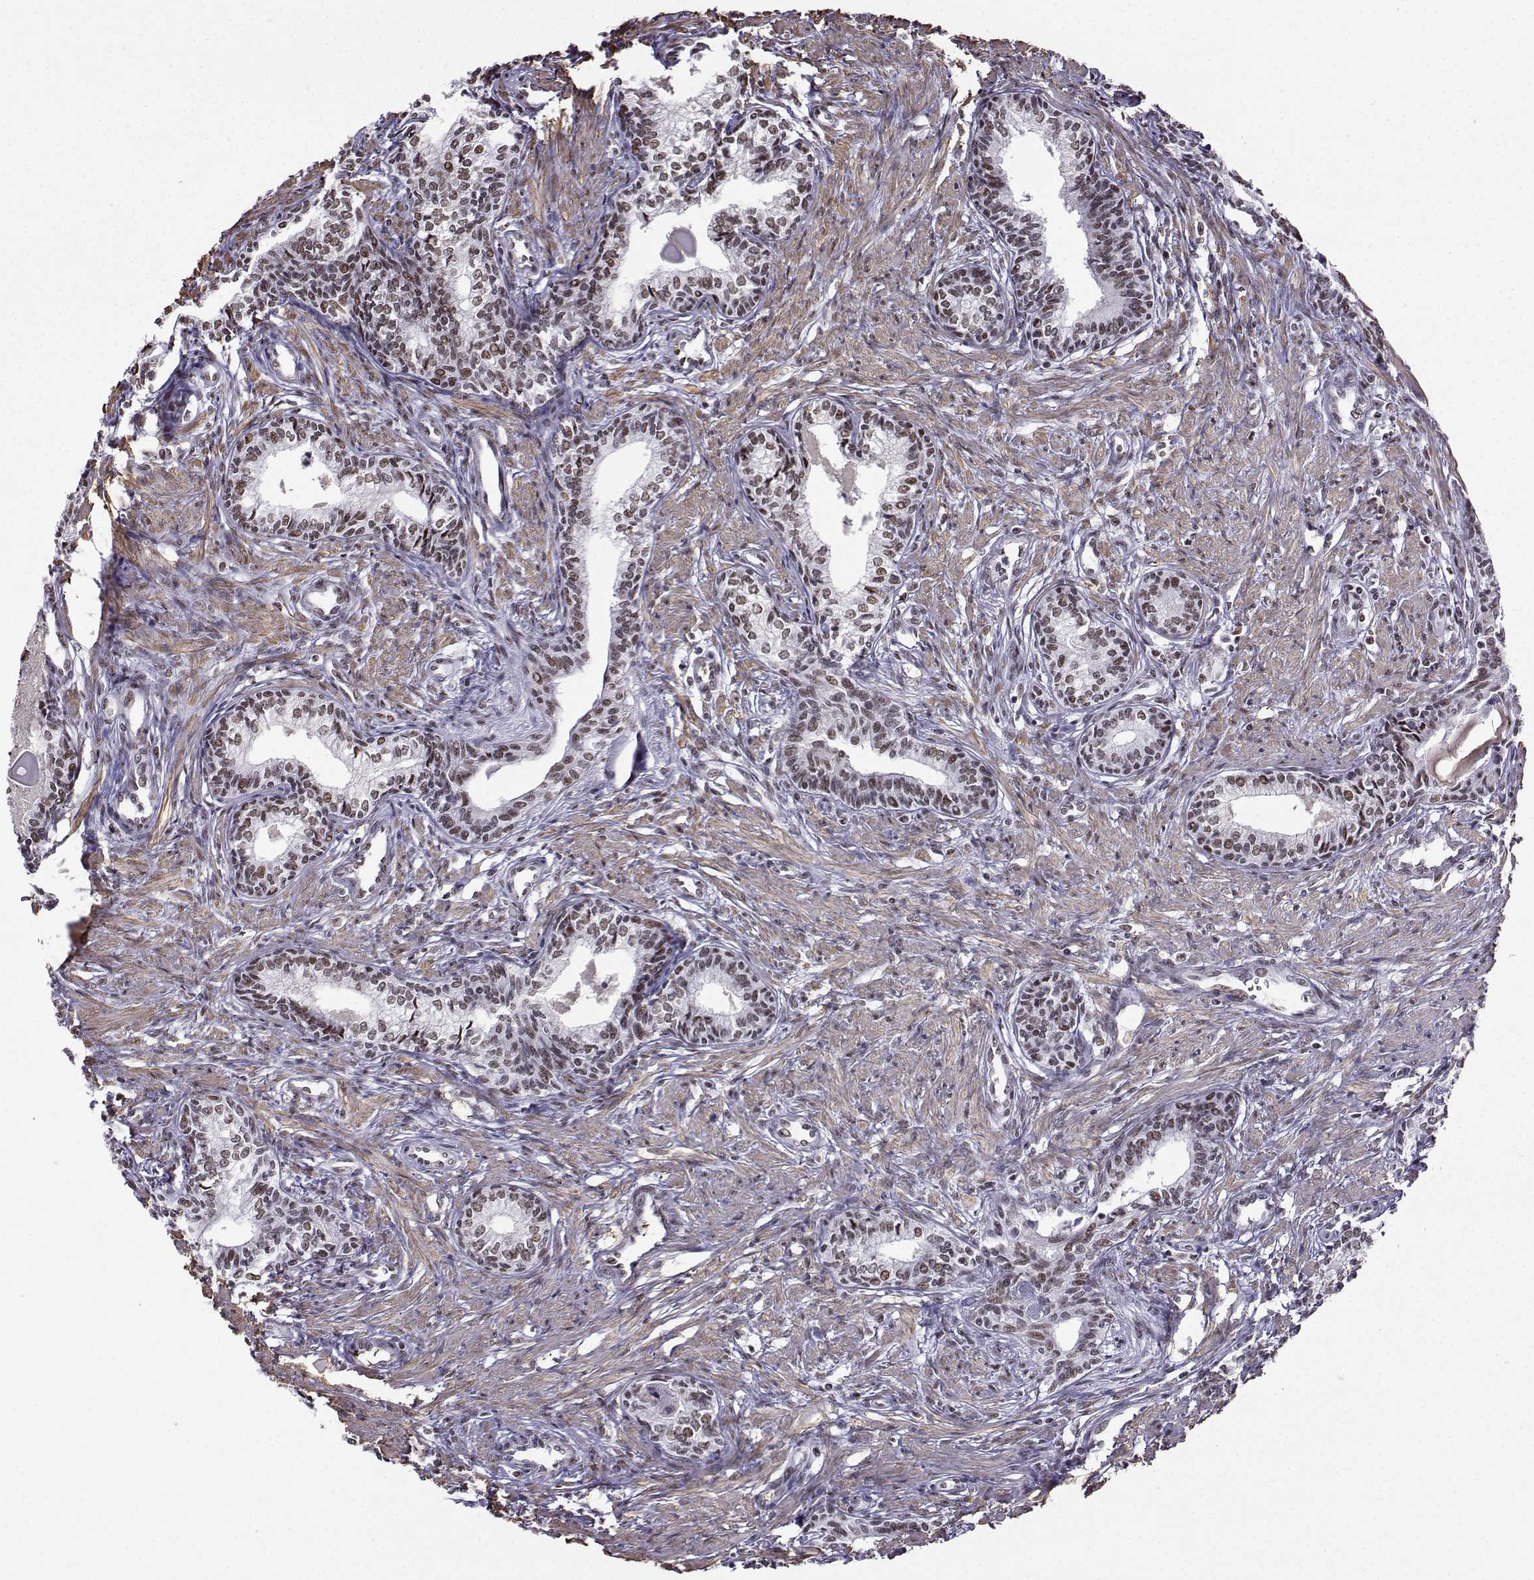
{"staining": {"intensity": "moderate", "quantity": ">75%", "location": "nuclear"}, "tissue": "prostate", "cell_type": "Glandular cells", "image_type": "normal", "snomed": [{"axis": "morphology", "description": "Normal tissue, NOS"}, {"axis": "topography", "description": "Prostate"}], "caption": "Immunohistochemical staining of normal prostate demonstrates >75% levels of moderate nuclear protein staining in about >75% of glandular cells.", "gene": "CCNK", "patient": {"sex": "male", "age": 60}}